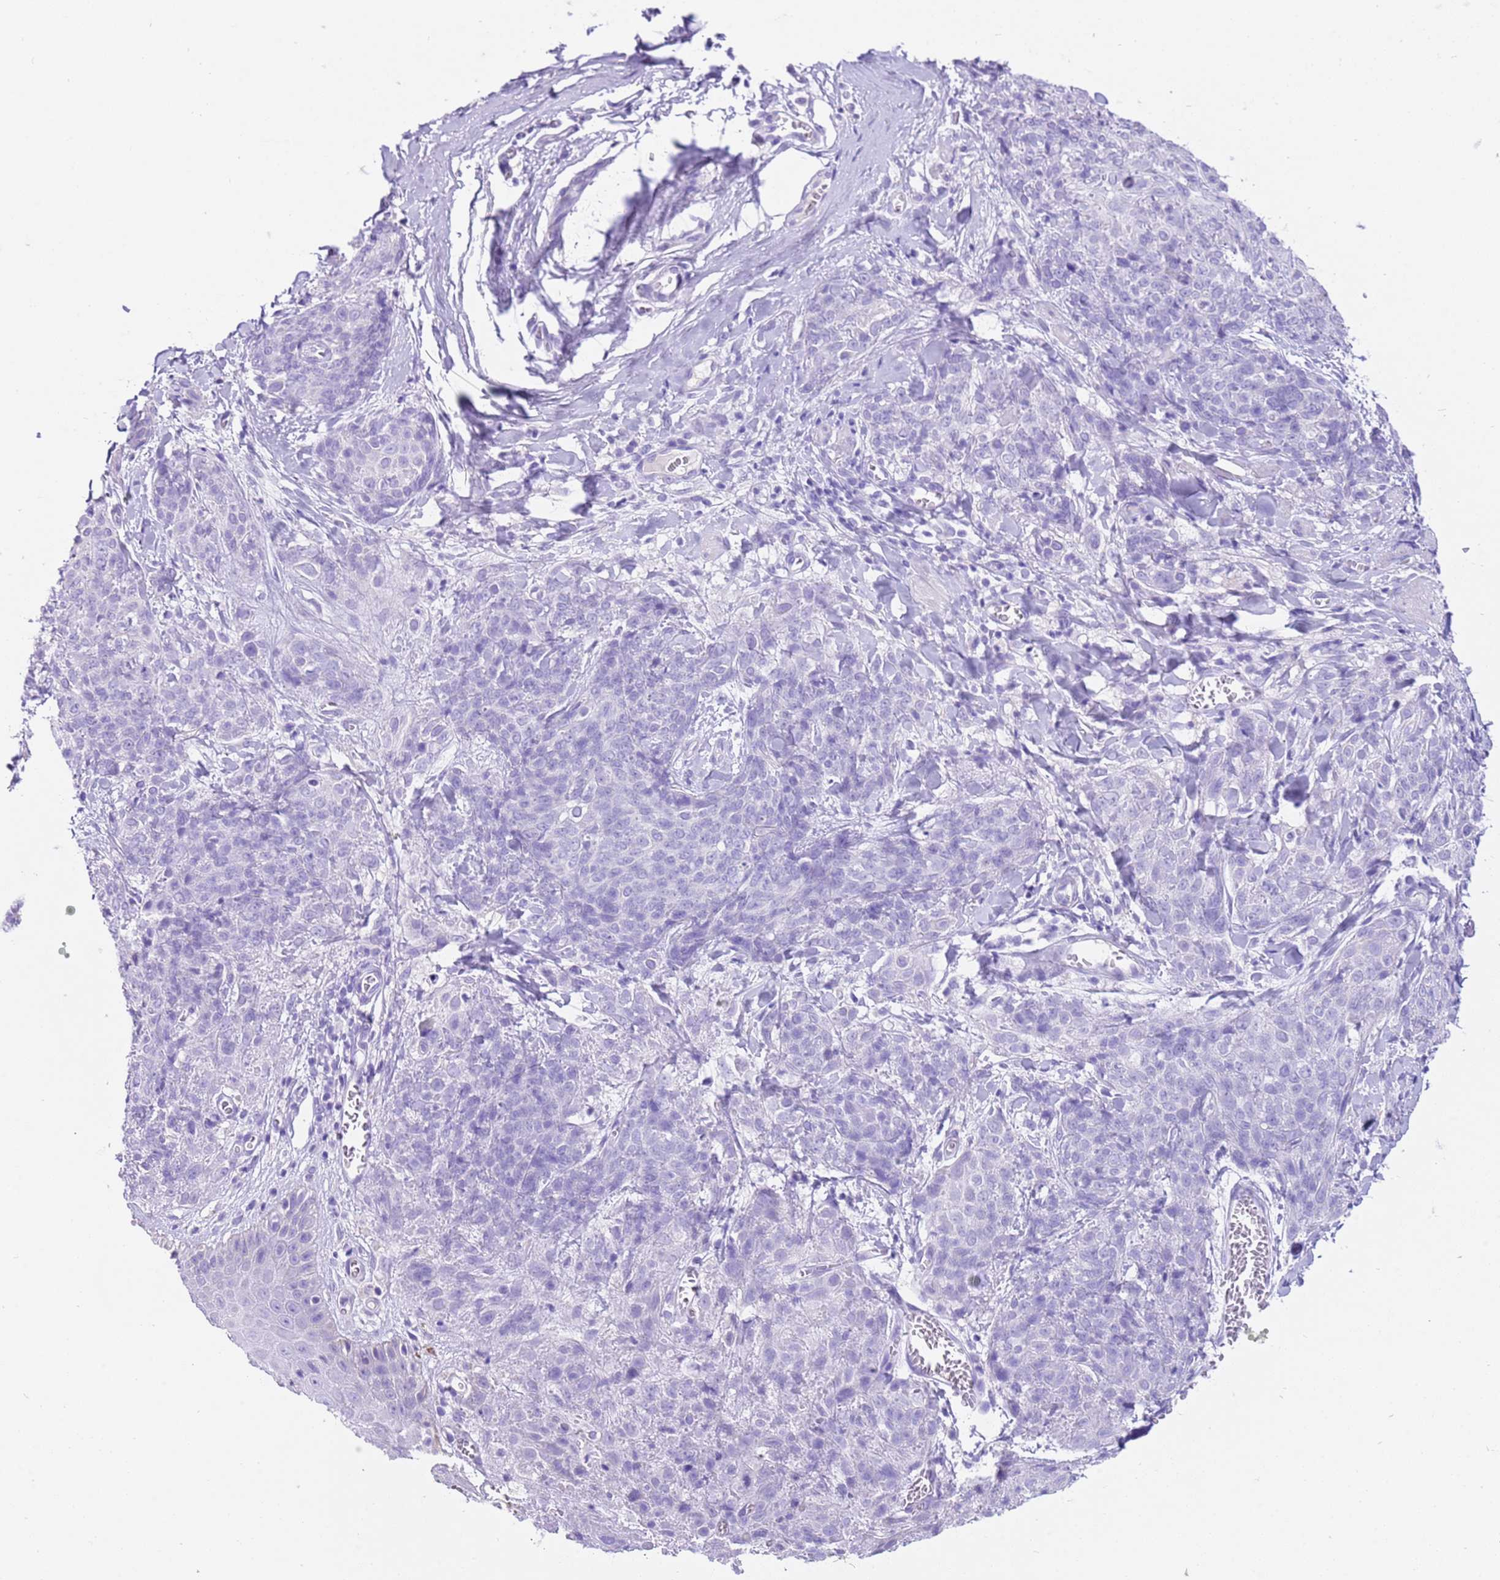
{"staining": {"intensity": "negative", "quantity": "none", "location": "none"}, "tissue": "skin cancer", "cell_type": "Tumor cells", "image_type": "cancer", "snomed": [{"axis": "morphology", "description": "Squamous cell carcinoma, NOS"}, {"axis": "topography", "description": "Skin"}, {"axis": "topography", "description": "Vulva"}], "caption": "This image is of skin cancer (squamous cell carcinoma) stained with immunohistochemistry (IHC) to label a protein in brown with the nuclei are counter-stained blue. There is no expression in tumor cells. (DAB IHC, high magnification).", "gene": "CPB1", "patient": {"sex": "female", "age": 85}}